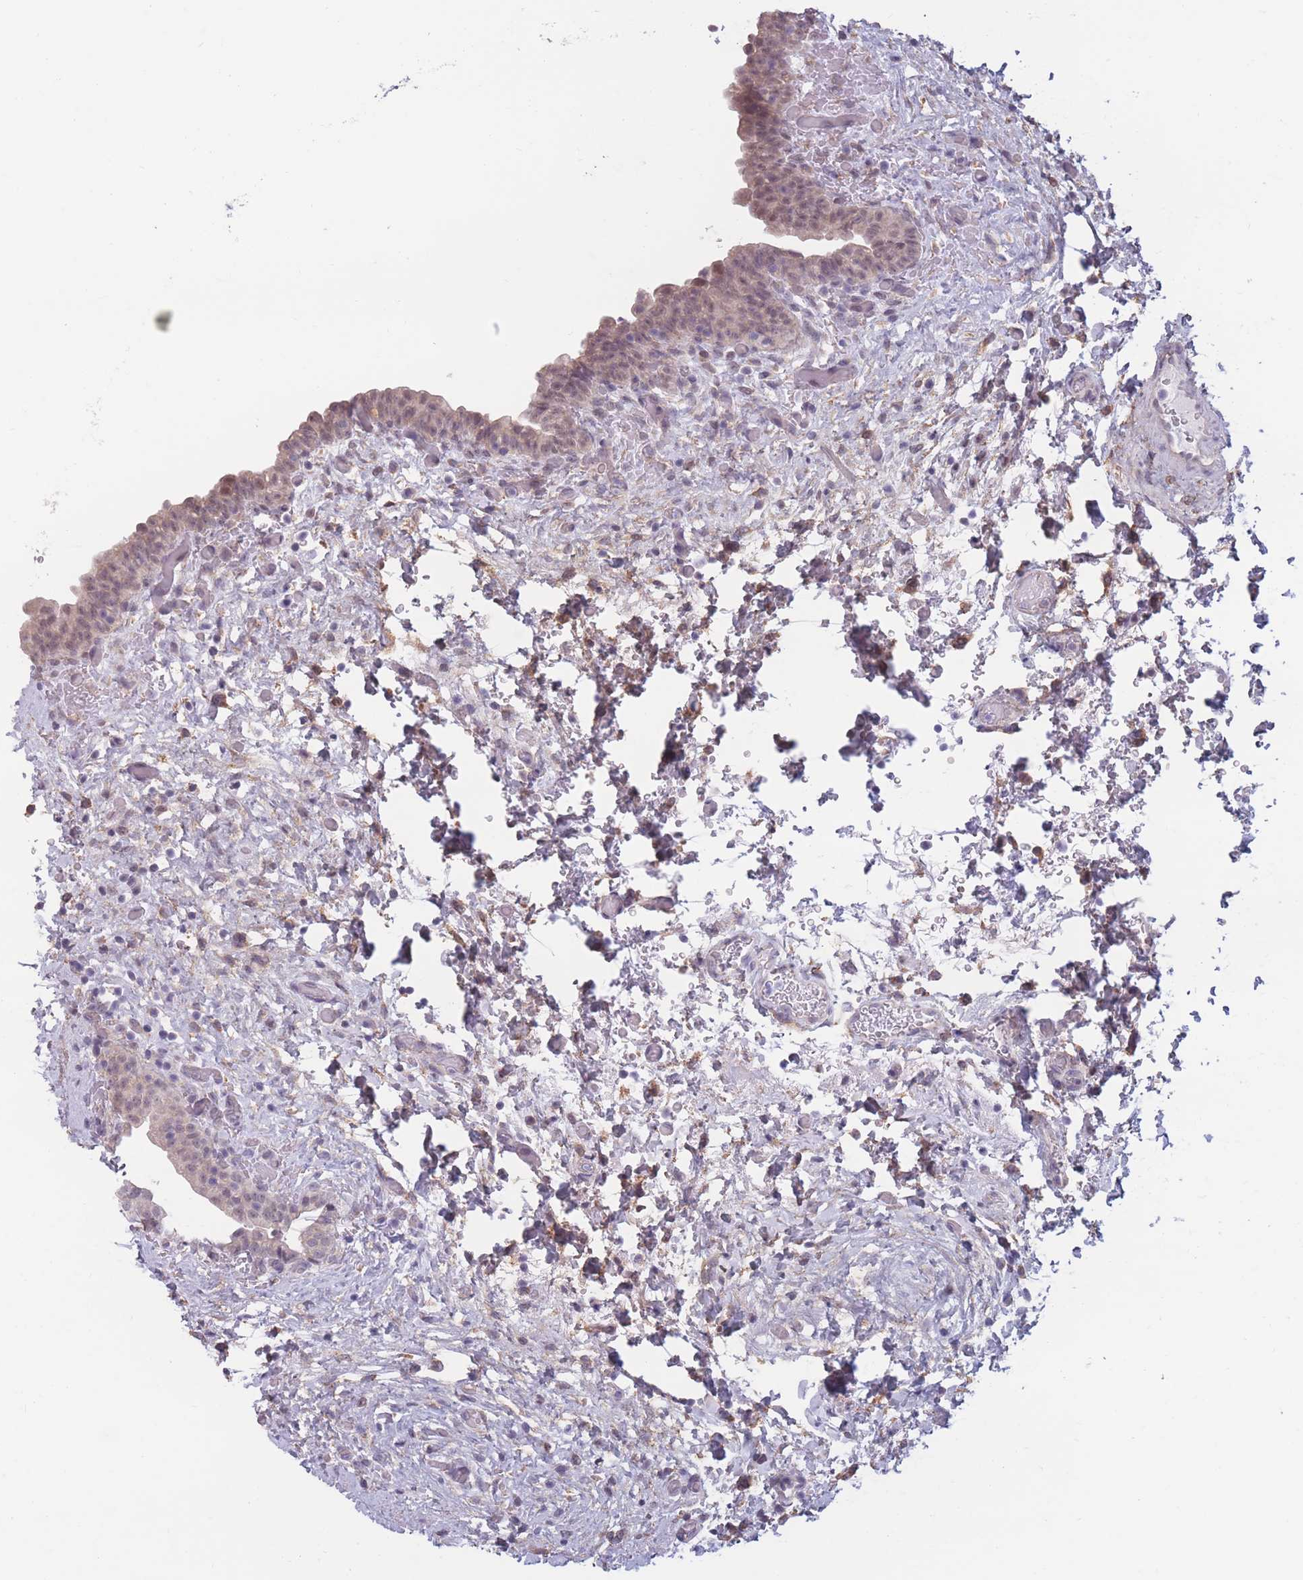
{"staining": {"intensity": "weak", "quantity": "<25%", "location": "cytoplasmic/membranous,nuclear"}, "tissue": "urinary bladder", "cell_type": "Urothelial cells", "image_type": "normal", "snomed": [{"axis": "morphology", "description": "Normal tissue, NOS"}, {"axis": "topography", "description": "Urinary bladder"}], "caption": "A micrograph of urinary bladder stained for a protein exhibits no brown staining in urothelial cells. Brightfield microscopy of immunohistochemistry (IHC) stained with DAB (3,3'-diaminobenzidine) (brown) and hematoxylin (blue), captured at high magnification.", "gene": "COL27A1", "patient": {"sex": "male", "age": 69}}